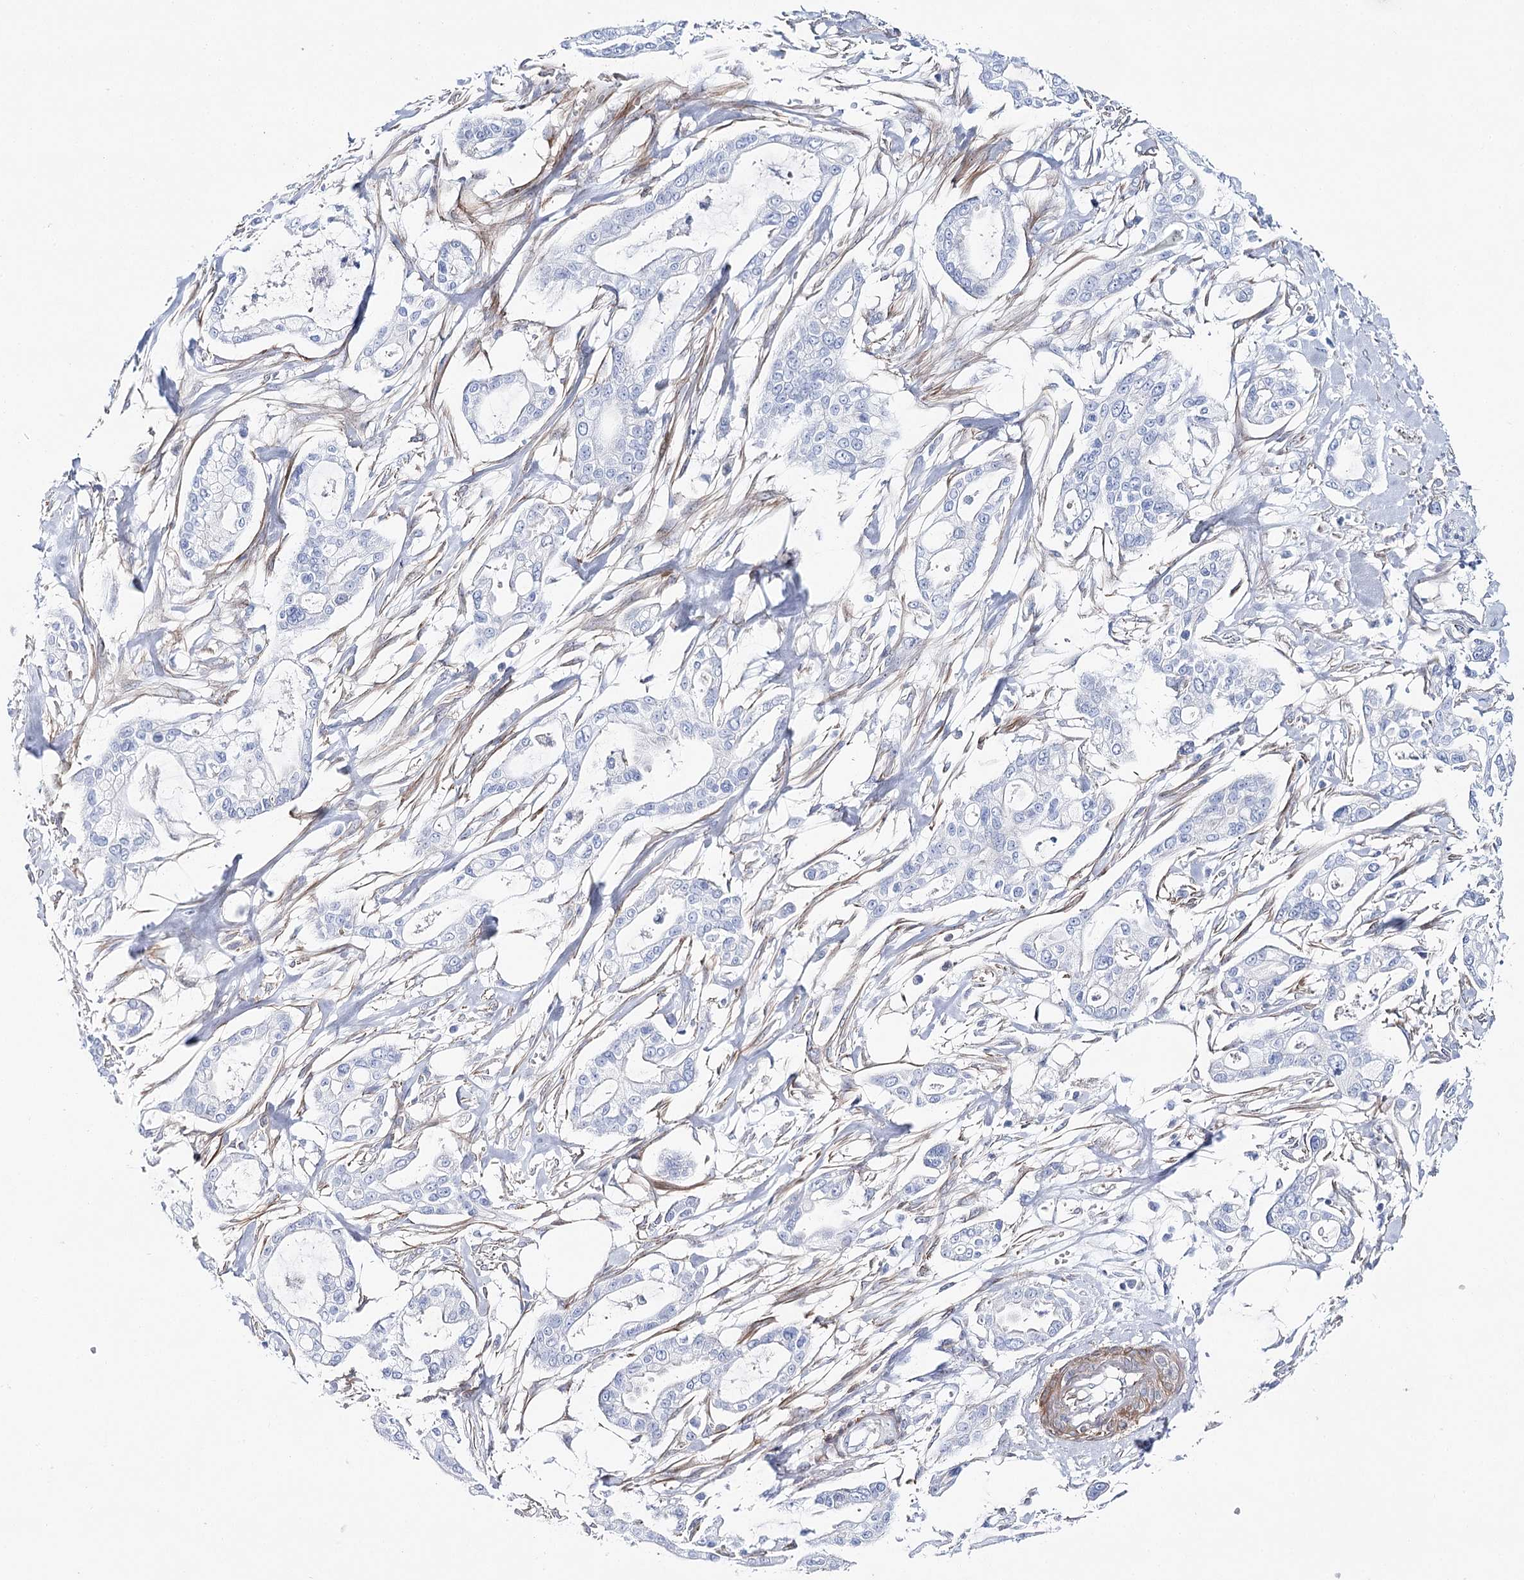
{"staining": {"intensity": "negative", "quantity": "none", "location": "none"}, "tissue": "pancreatic cancer", "cell_type": "Tumor cells", "image_type": "cancer", "snomed": [{"axis": "morphology", "description": "Adenocarcinoma, NOS"}, {"axis": "topography", "description": "Pancreas"}], "caption": "High magnification brightfield microscopy of pancreatic cancer stained with DAB (brown) and counterstained with hematoxylin (blue): tumor cells show no significant expression.", "gene": "ANKRD23", "patient": {"sex": "male", "age": 68}}